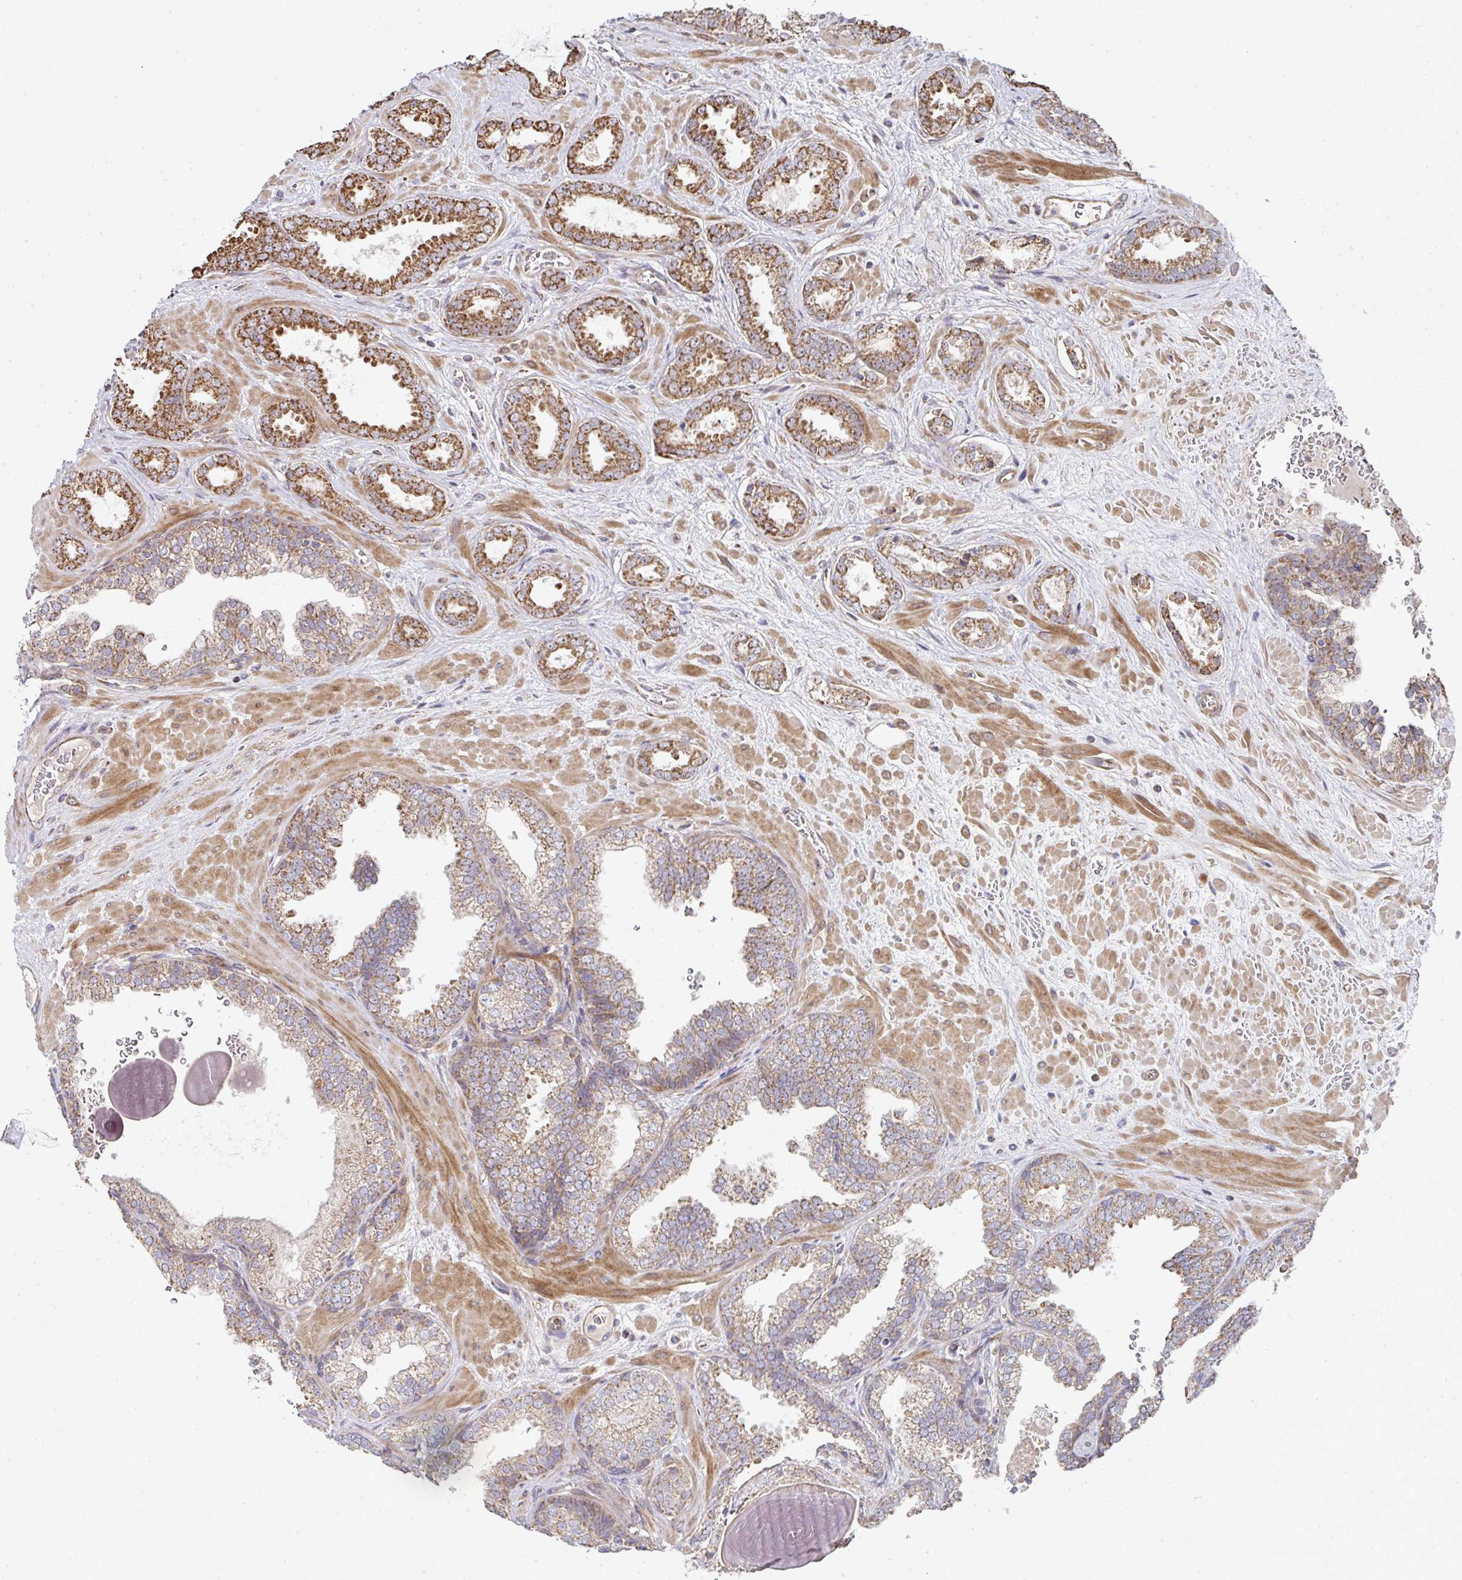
{"staining": {"intensity": "moderate", "quantity": ">75%", "location": "cytoplasmic/membranous"}, "tissue": "prostate cancer", "cell_type": "Tumor cells", "image_type": "cancer", "snomed": [{"axis": "morphology", "description": "Adenocarcinoma, High grade"}, {"axis": "topography", "description": "Prostate"}], "caption": "Immunohistochemical staining of human prostate cancer displays moderate cytoplasmic/membranous protein staining in approximately >75% of tumor cells.", "gene": "AGTPBP1", "patient": {"sex": "male", "age": 58}}